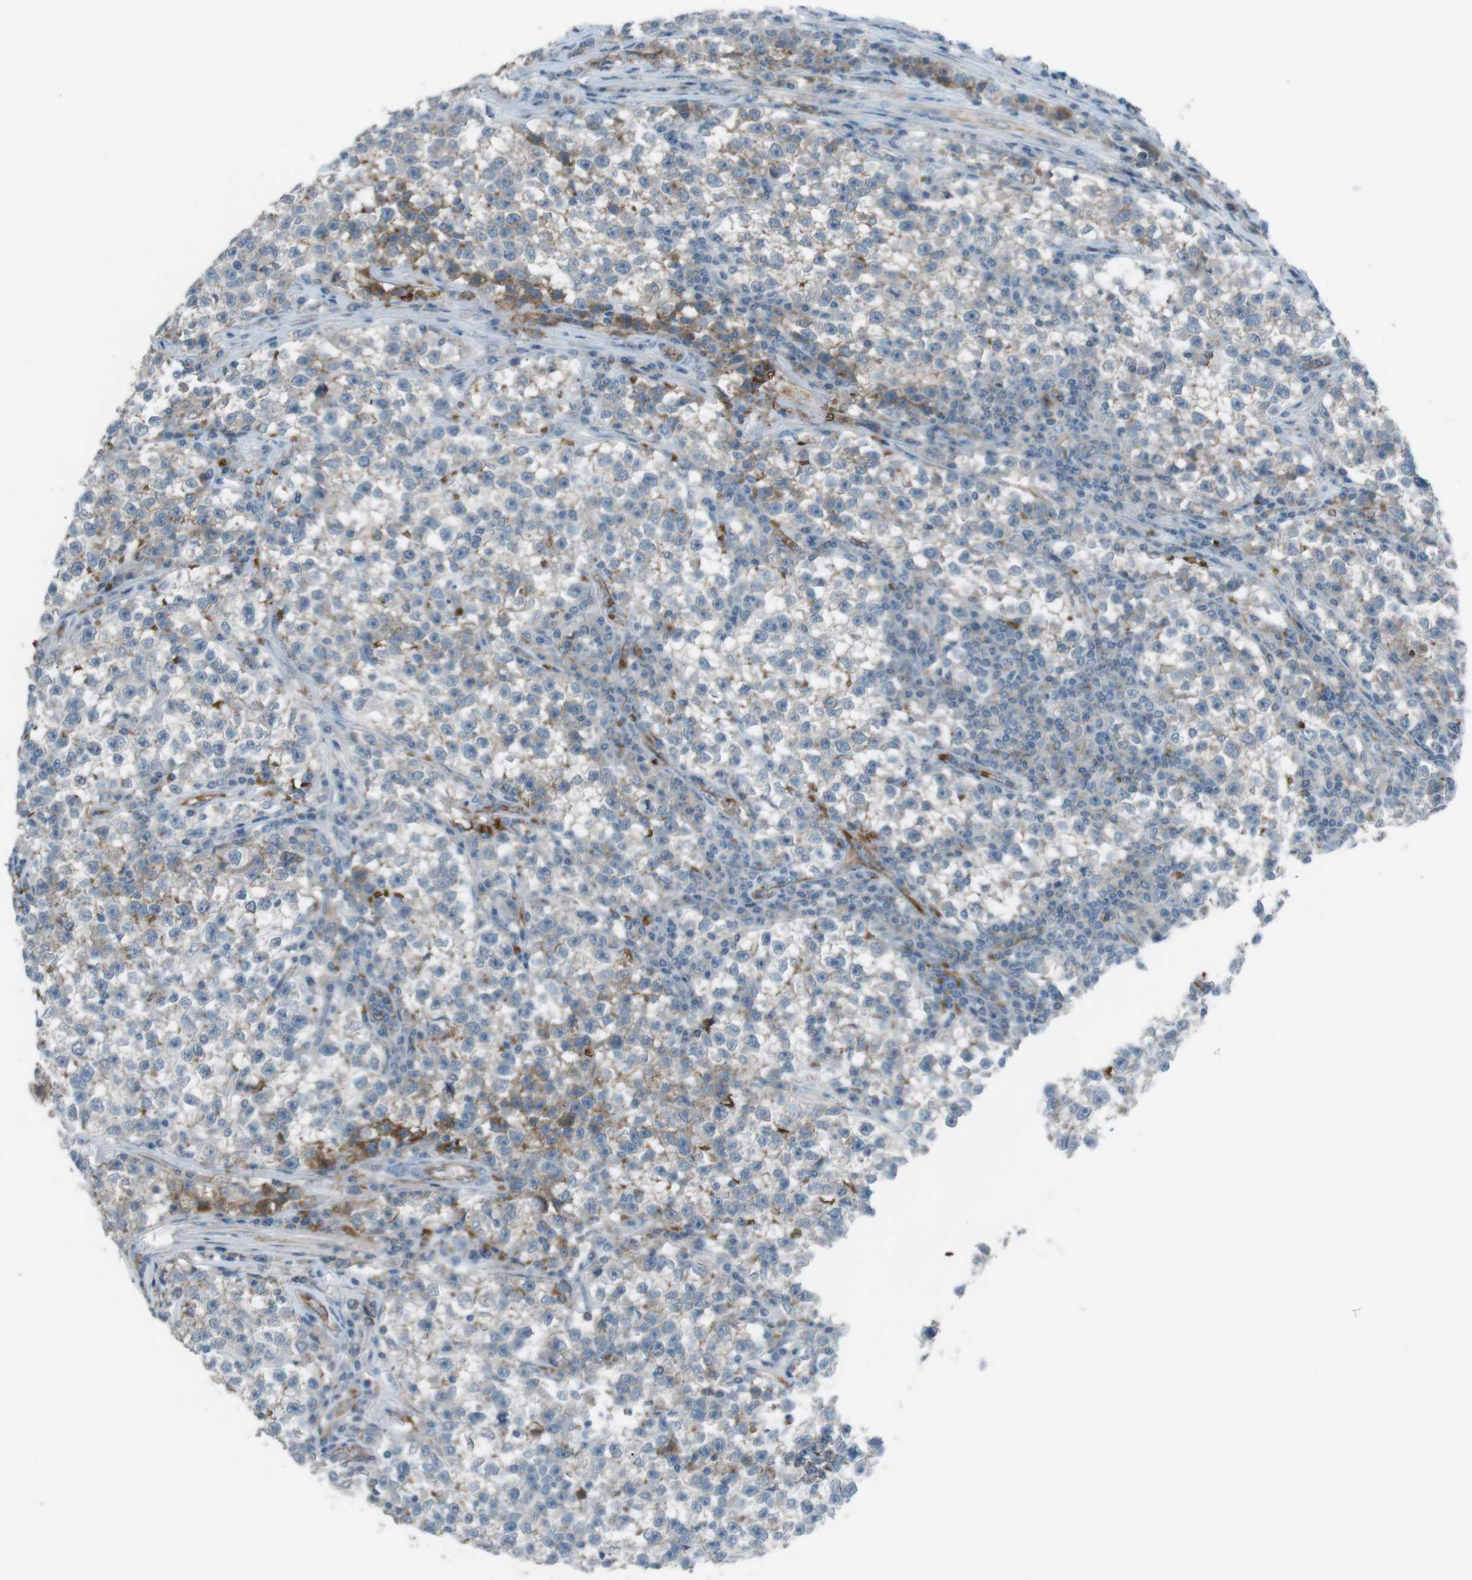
{"staining": {"intensity": "negative", "quantity": "none", "location": "none"}, "tissue": "testis cancer", "cell_type": "Tumor cells", "image_type": "cancer", "snomed": [{"axis": "morphology", "description": "Seminoma, NOS"}, {"axis": "topography", "description": "Testis"}], "caption": "Immunohistochemistry micrograph of human seminoma (testis) stained for a protein (brown), which demonstrates no staining in tumor cells.", "gene": "SPTA1", "patient": {"sex": "male", "age": 22}}